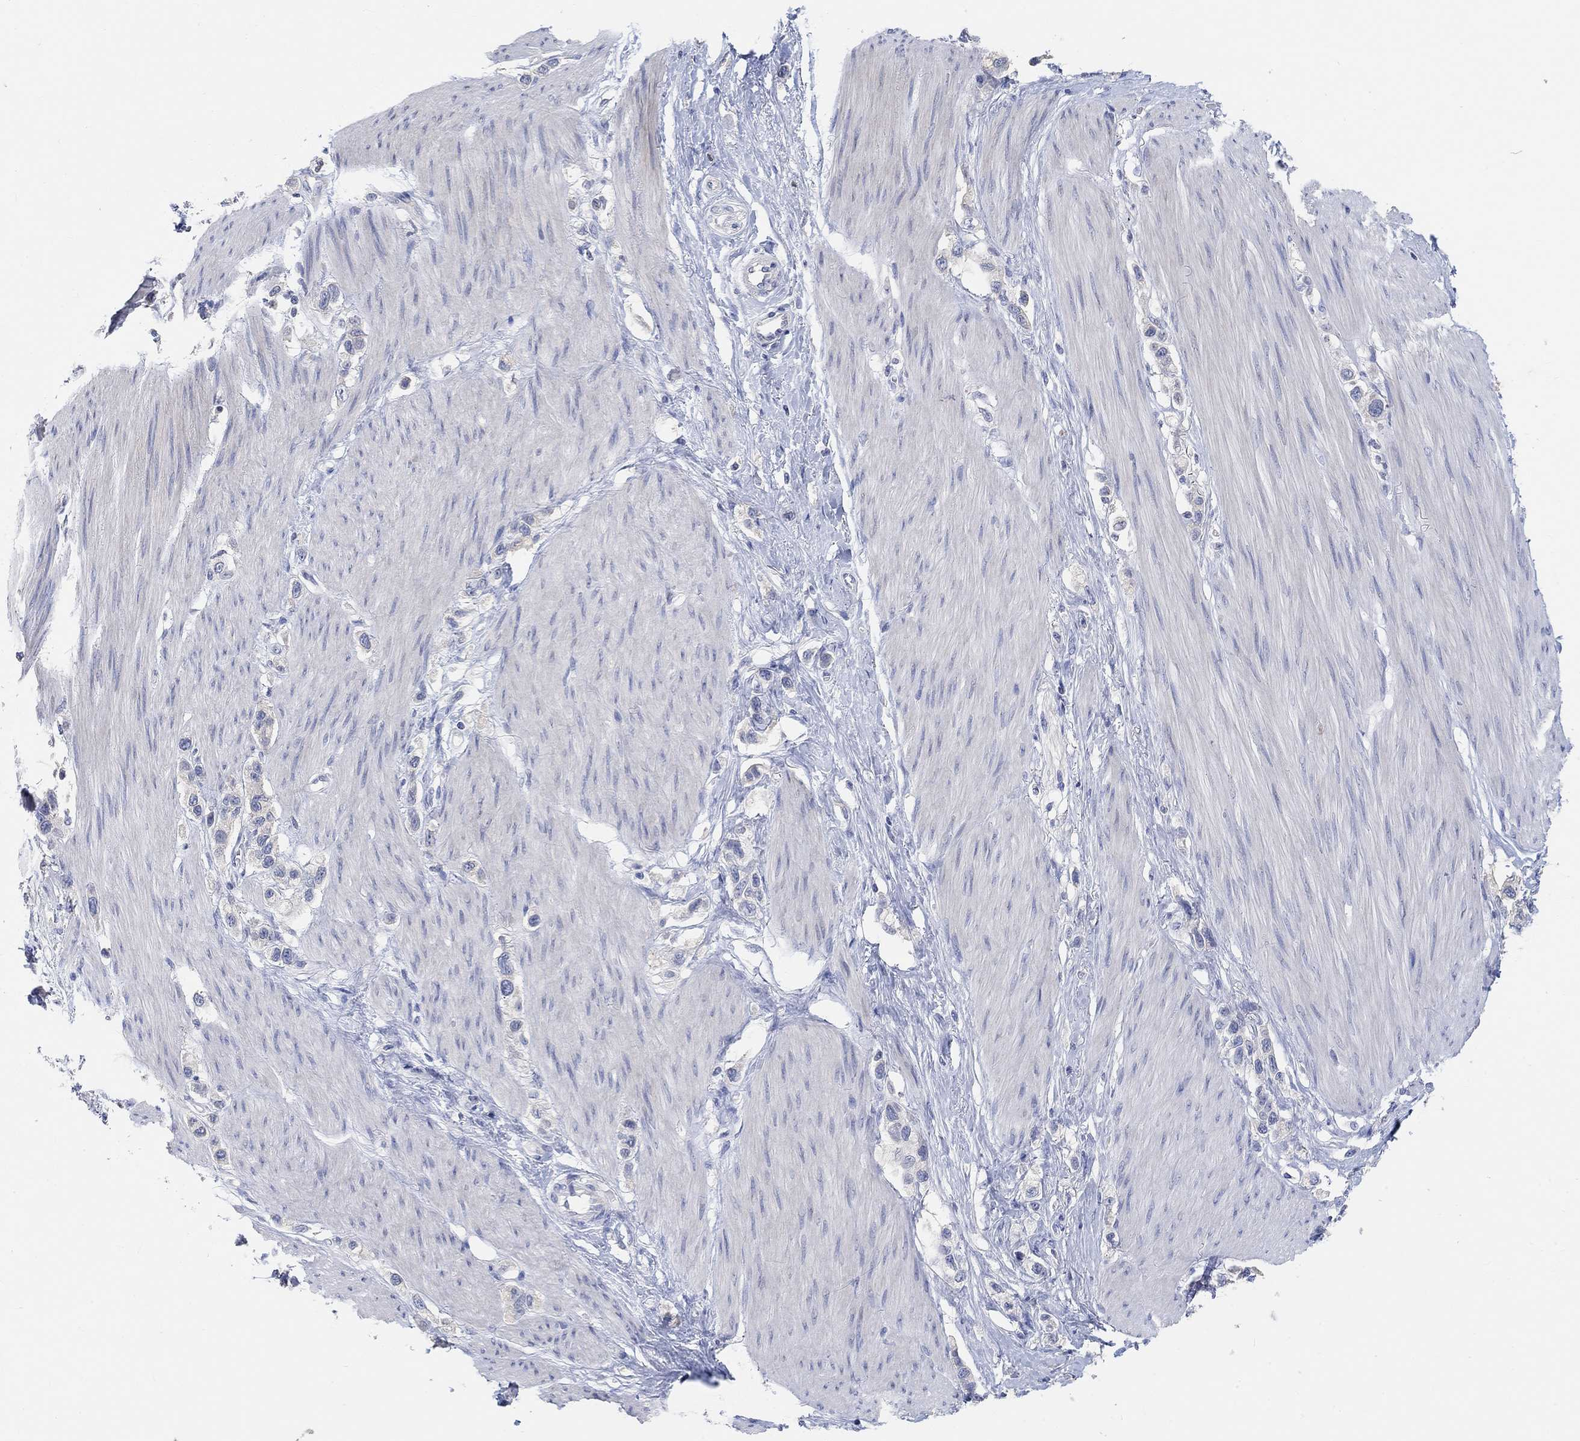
{"staining": {"intensity": "negative", "quantity": "none", "location": "none"}, "tissue": "stomach cancer", "cell_type": "Tumor cells", "image_type": "cancer", "snomed": [{"axis": "morphology", "description": "Normal tissue, NOS"}, {"axis": "morphology", "description": "Adenocarcinoma, NOS"}, {"axis": "morphology", "description": "Adenocarcinoma, High grade"}, {"axis": "topography", "description": "Stomach, upper"}, {"axis": "topography", "description": "Stomach"}], "caption": "Stomach cancer (high-grade adenocarcinoma) stained for a protein using immunohistochemistry displays no positivity tumor cells.", "gene": "NLRP14", "patient": {"sex": "female", "age": 65}}